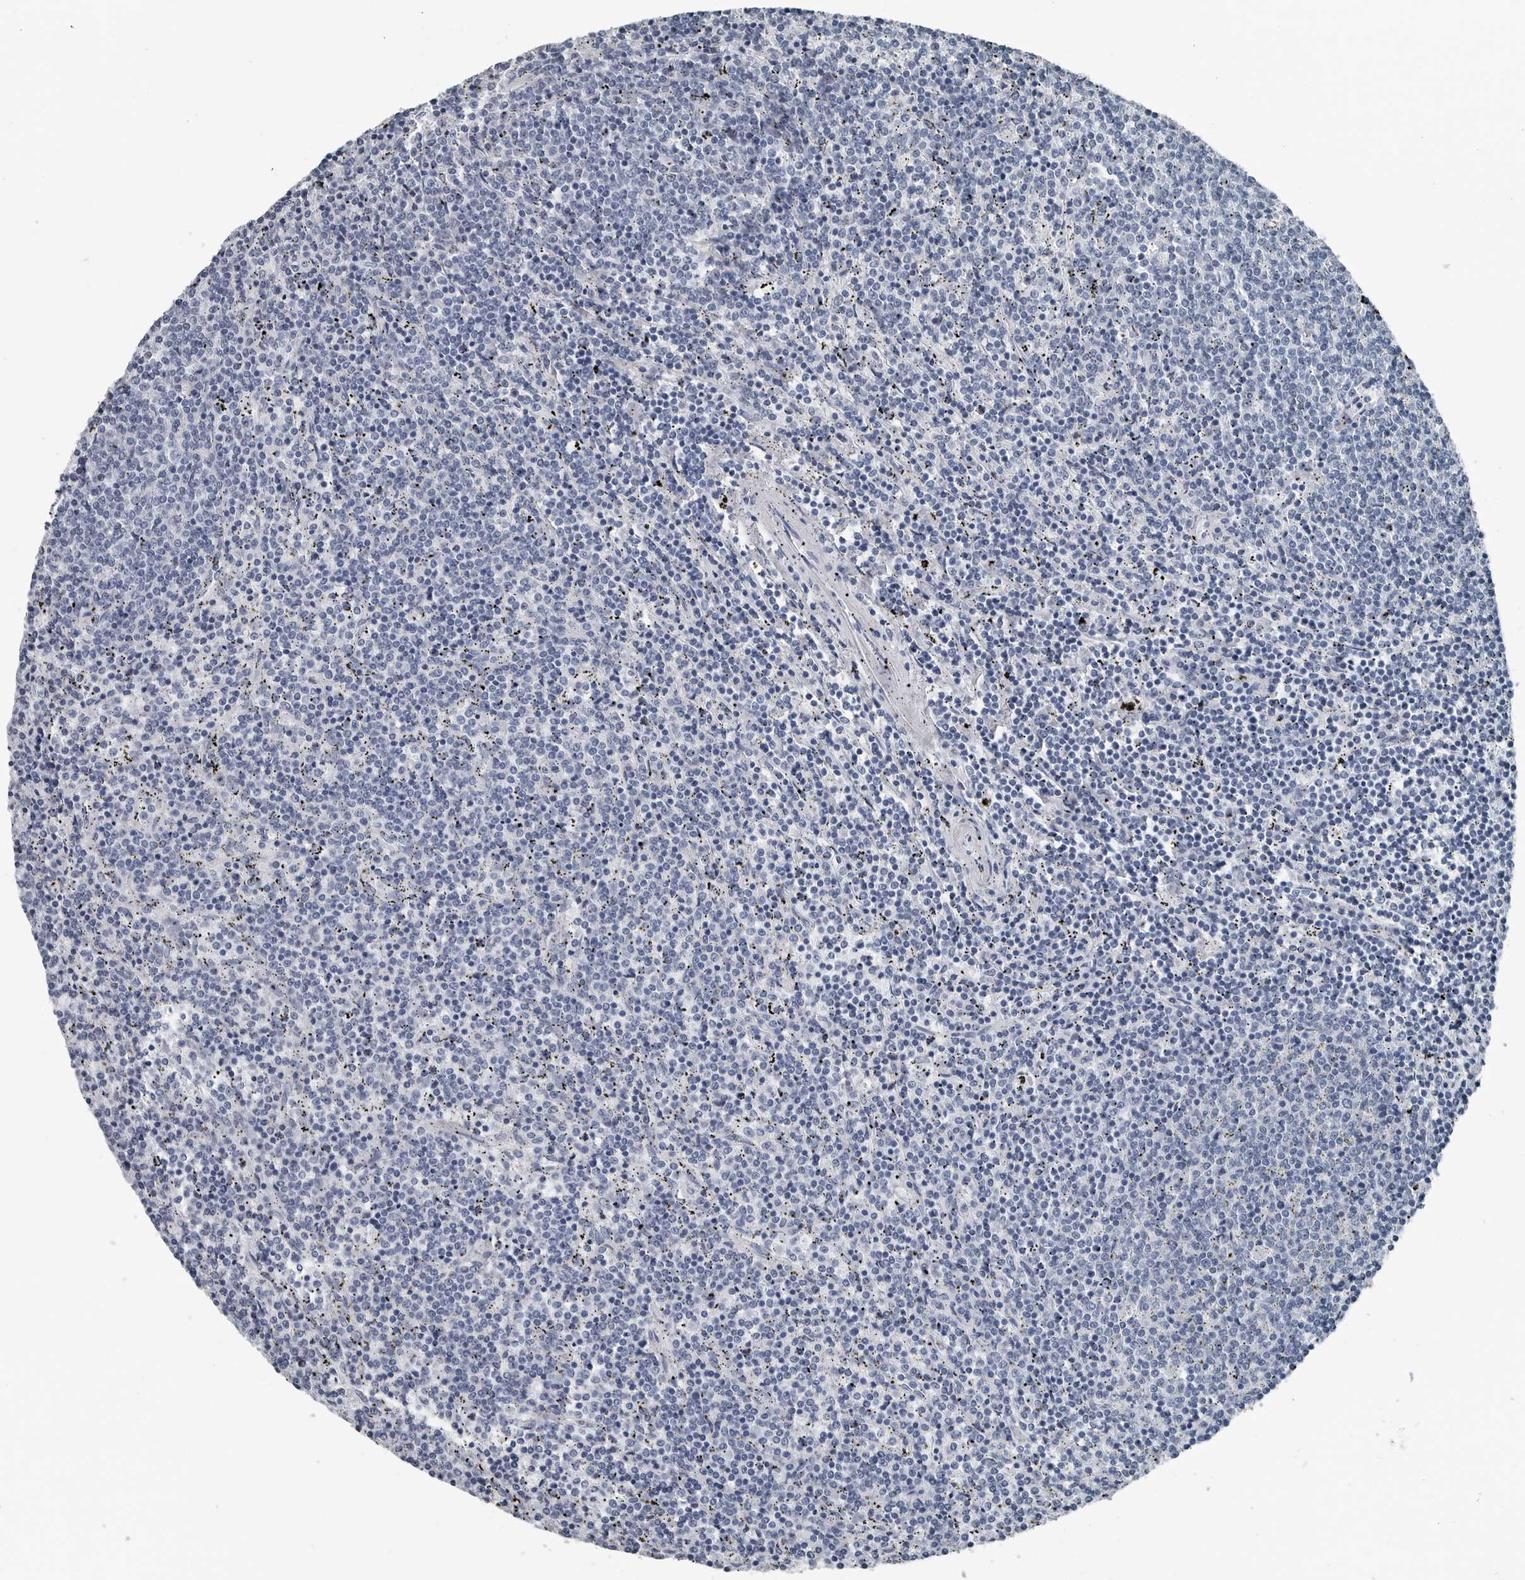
{"staining": {"intensity": "negative", "quantity": "none", "location": "none"}, "tissue": "lymphoma", "cell_type": "Tumor cells", "image_type": "cancer", "snomed": [{"axis": "morphology", "description": "Malignant lymphoma, non-Hodgkin's type, Low grade"}, {"axis": "topography", "description": "Spleen"}], "caption": "This is an immunohistochemistry (IHC) image of human lymphoma. There is no expression in tumor cells.", "gene": "SPINK1", "patient": {"sex": "female", "age": 50}}